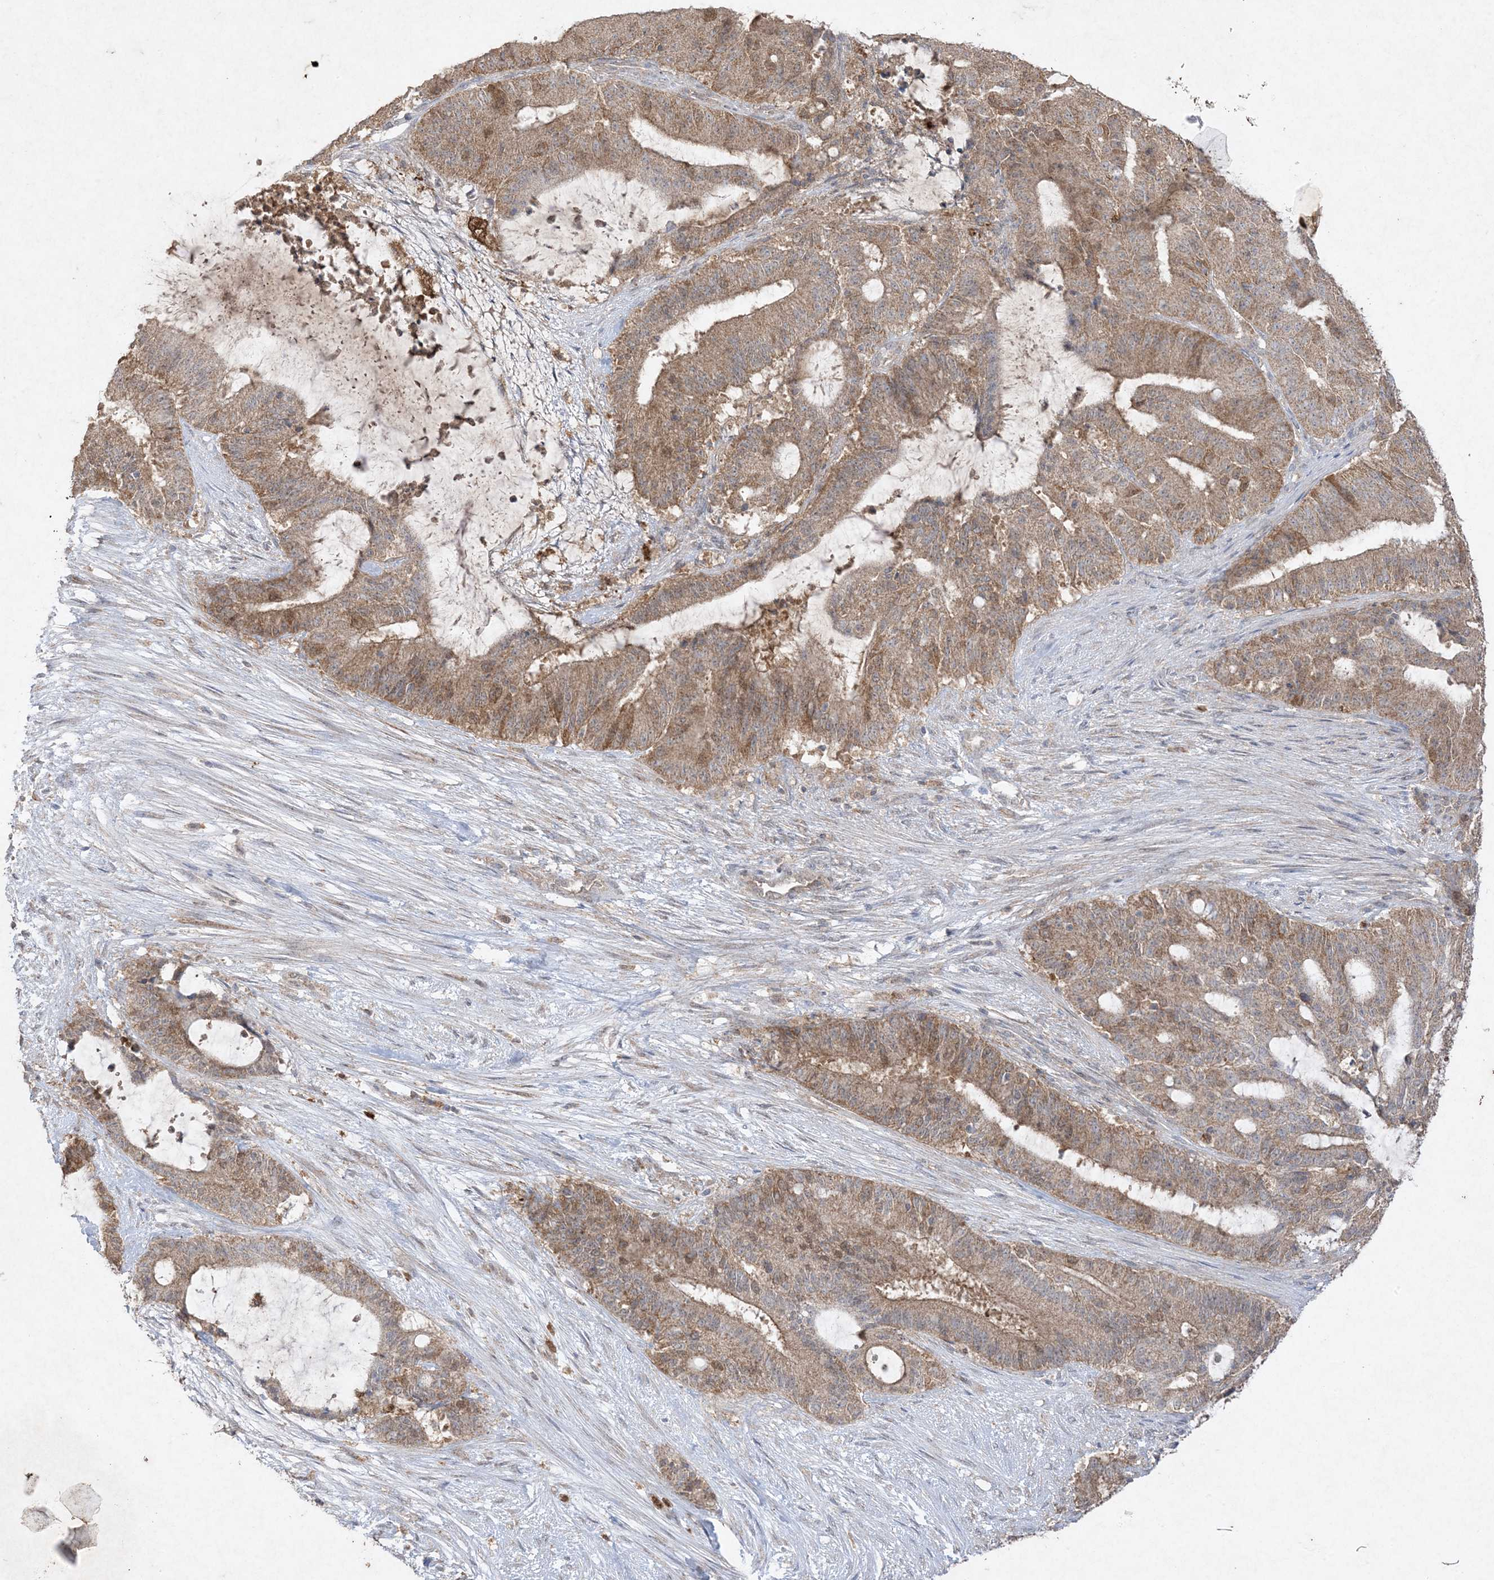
{"staining": {"intensity": "moderate", "quantity": ">75%", "location": "cytoplasmic/membranous"}, "tissue": "liver cancer", "cell_type": "Tumor cells", "image_type": "cancer", "snomed": [{"axis": "morphology", "description": "Normal tissue, NOS"}, {"axis": "morphology", "description": "Cholangiocarcinoma"}, {"axis": "topography", "description": "Liver"}, {"axis": "topography", "description": "Peripheral nerve tissue"}], "caption": "Cholangiocarcinoma (liver) tissue demonstrates moderate cytoplasmic/membranous positivity in approximately >75% of tumor cells (DAB (3,3'-diaminobenzidine) IHC with brightfield microscopy, high magnification).", "gene": "UBE2C", "patient": {"sex": "female", "age": 73}}